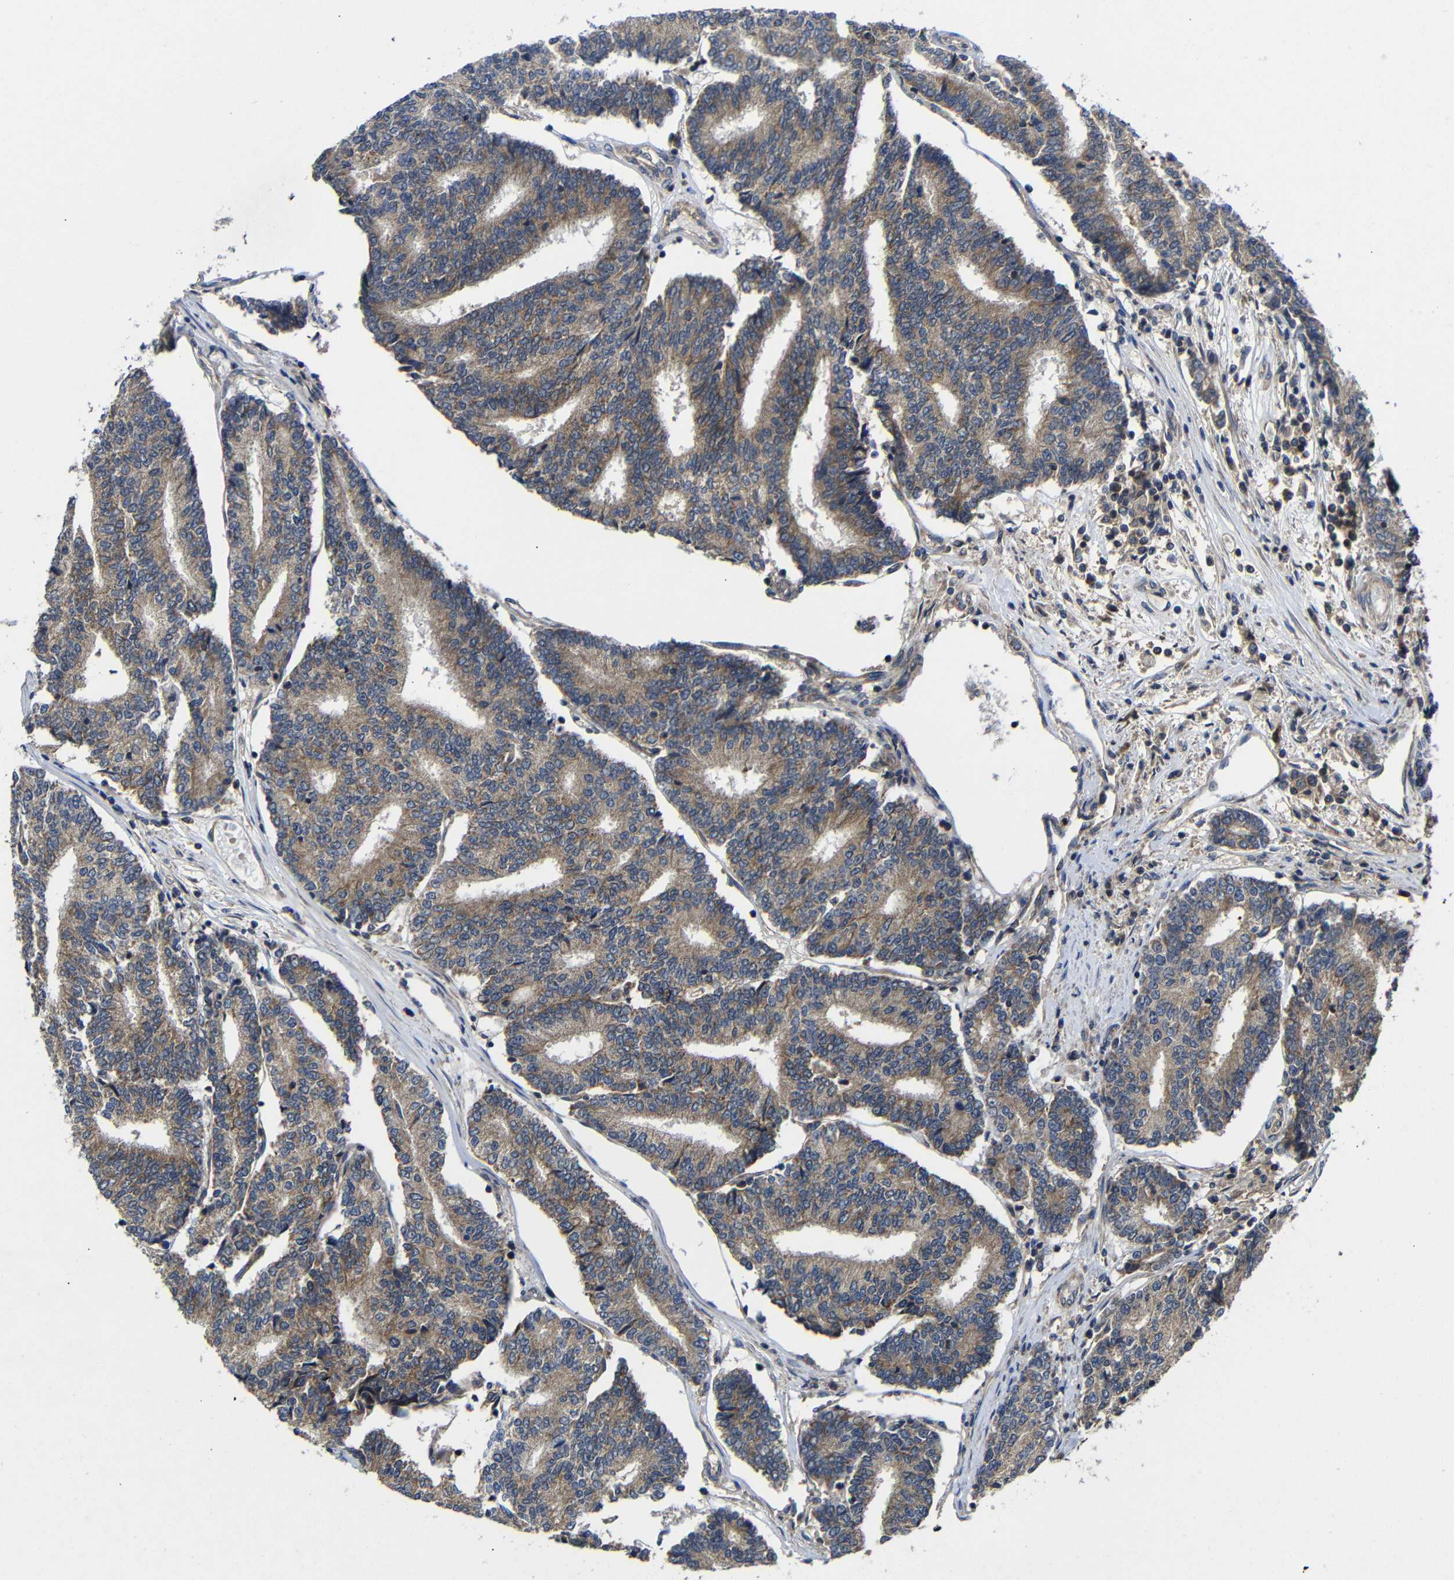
{"staining": {"intensity": "moderate", "quantity": ">75%", "location": "cytoplasmic/membranous"}, "tissue": "prostate cancer", "cell_type": "Tumor cells", "image_type": "cancer", "snomed": [{"axis": "morphology", "description": "Normal tissue, NOS"}, {"axis": "morphology", "description": "Adenocarcinoma, High grade"}, {"axis": "topography", "description": "Prostate"}, {"axis": "topography", "description": "Seminal veicle"}], "caption": "Protein positivity by immunohistochemistry shows moderate cytoplasmic/membranous staining in about >75% of tumor cells in prostate adenocarcinoma (high-grade). The protein is stained brown, and the nuclei are stained in blue (DAB (3,3'-diaminobenzidine) IHC with brightfield microscopy, high magnification).", "gene": "LPAR5", "patient": {"sex": "male", "age": 55}}